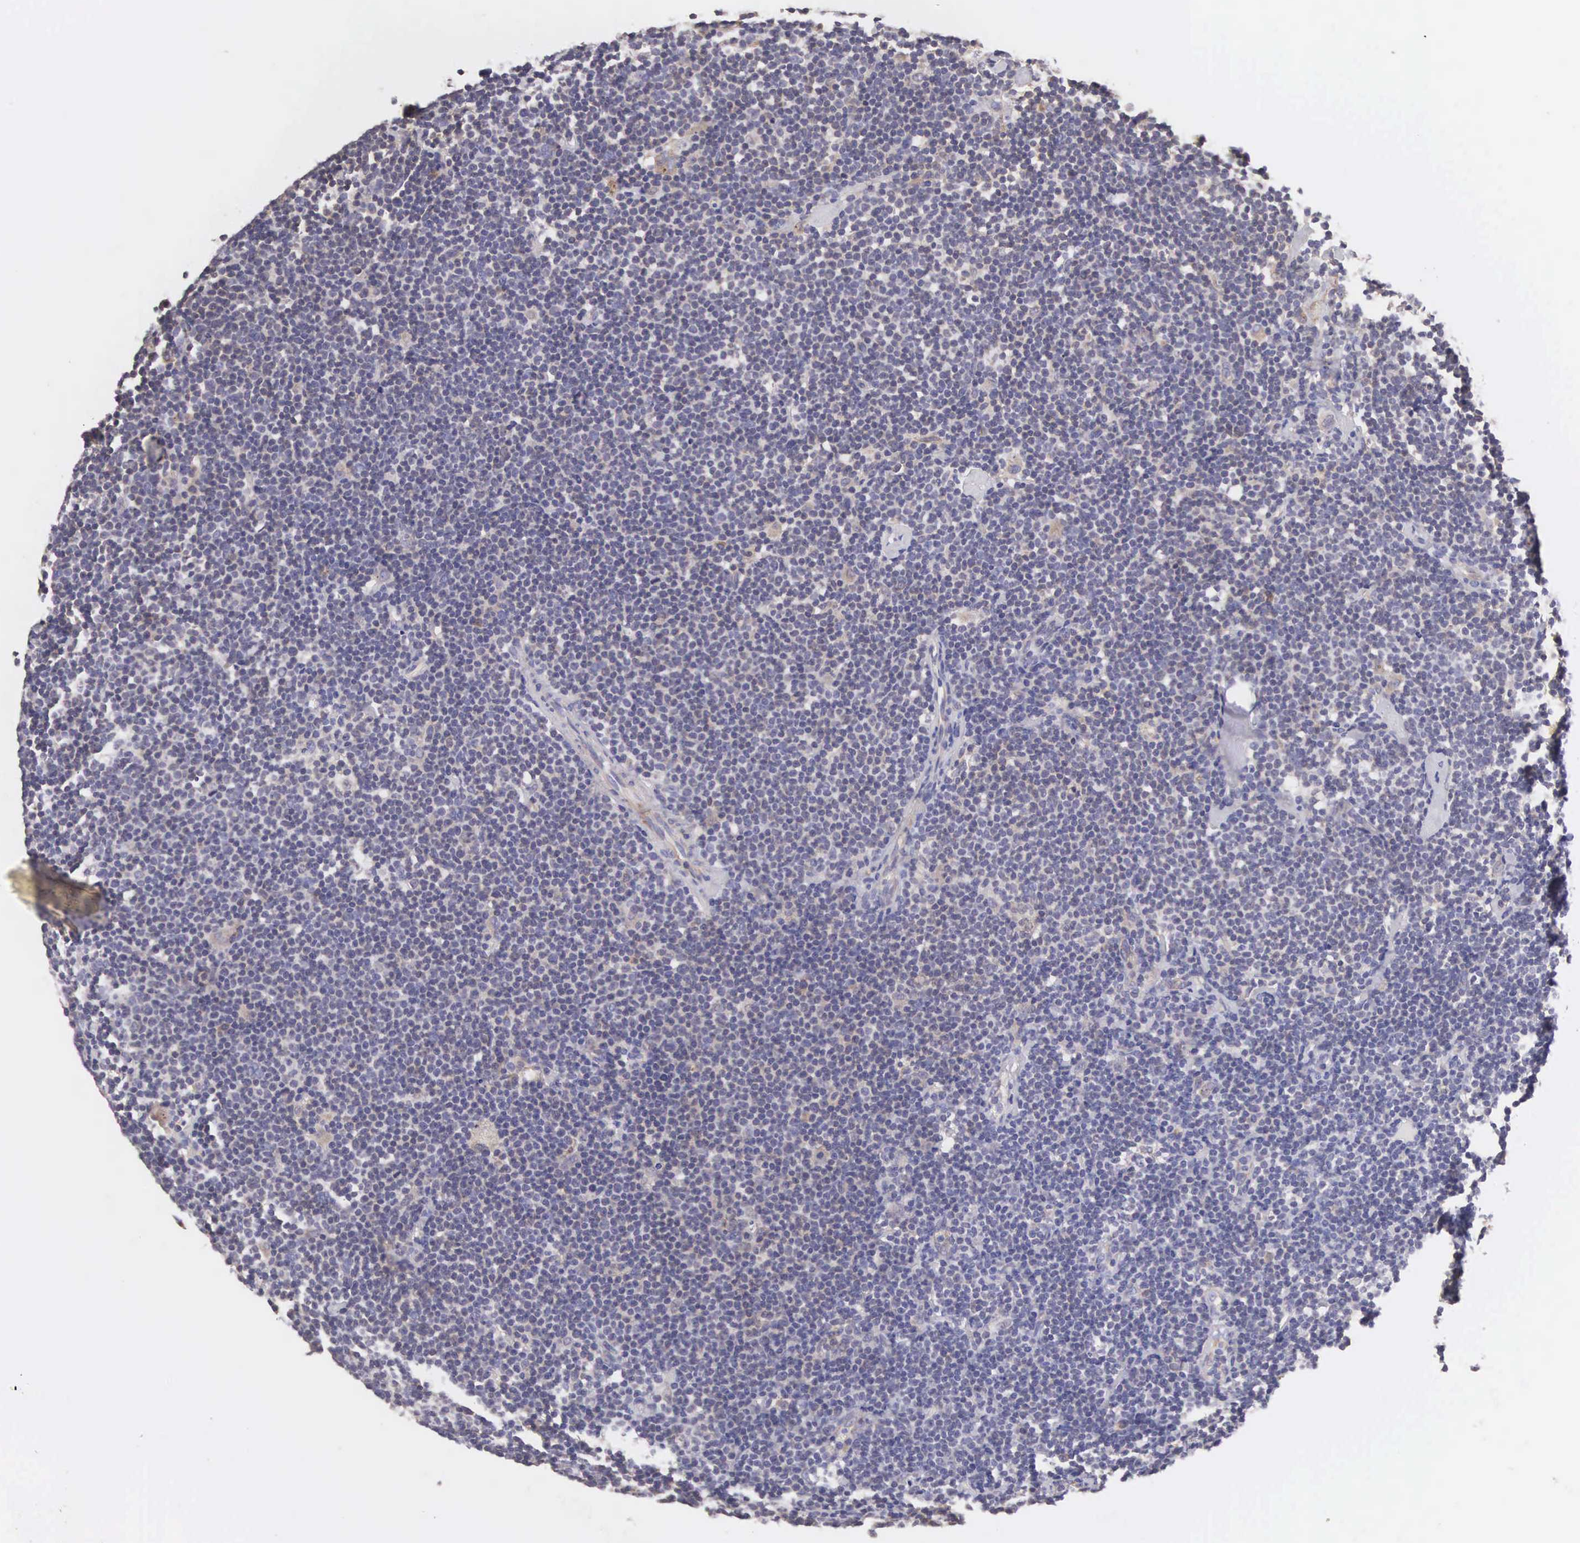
{"staining": {"intensity": "negative", "quantity": "none", "location": "none"}, "tissue": "lymphoma", "cell_type": "Tumor cells", "image_type": "cancer", "snomed": [{"axis": "morphology", "description": "Malignant lymphoma, non-Hodgkin's type, Low grade"}, {"axis": "topography", "description": "Lymph node"}], "caption": "This is an immunohistochemistry (IHC) photomicrograph of human malignant lymphoma, non-Hodgkin's type (low-grade). There is no positivity in tumor cells.", "gene": "OSBPL3", "patient": {"sex": "male", "age": 65}}